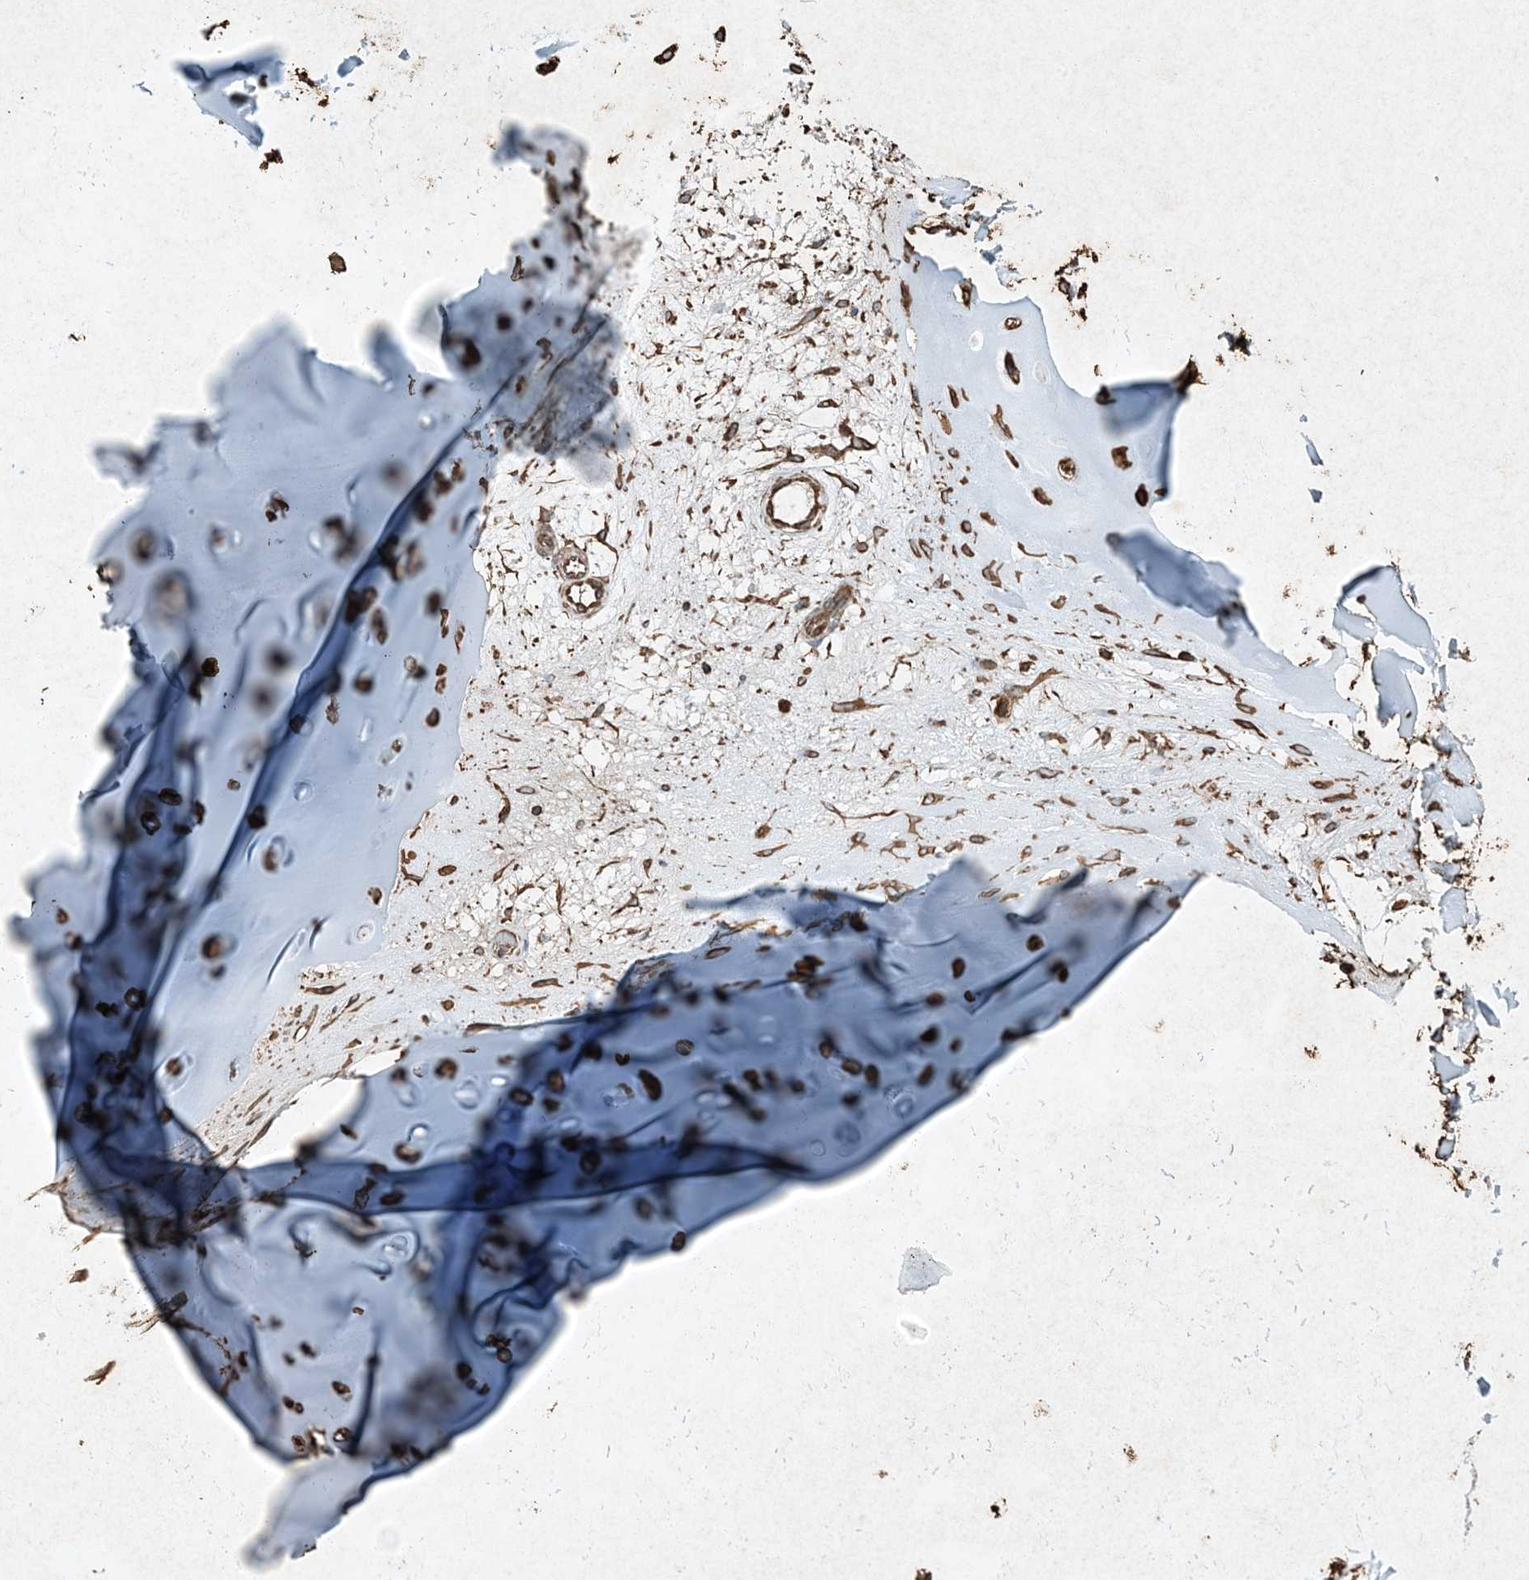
{"staining": {"intensity": "moderate", "quantity": ">75%", "location": "cytoplasmic/membranous"}, "tissue": "adipose tissue", "cell_type": "Adipocytes", "image_type": "normal", "snomed": [{"axis": "morphology", "description": "Normal tissue, NOS"}, {"axis": "morphology", "description": "Basal cell carcinoma"}, {"axis": "topography", "description": "Cartilage tissue"}, {"axis": "topography", "description": "Nasopharynx"}, {"axis": "topography", "description": "Oral tissue"}], "caption": "High-magnification brightfield microscopy of benign adipose tissue stained with DAB (brown) and counterstained with hematoxylin (blue). adipocytes exhibit moderate cytoplasmic/membranous staining is appreciated in approximately>75% of cells. Immunohistochemistry (ihc) stains the protein in brown and the nuclei are stained blue.", "gene": "RYK", "patient": {"sex": "female", "age": 77}}